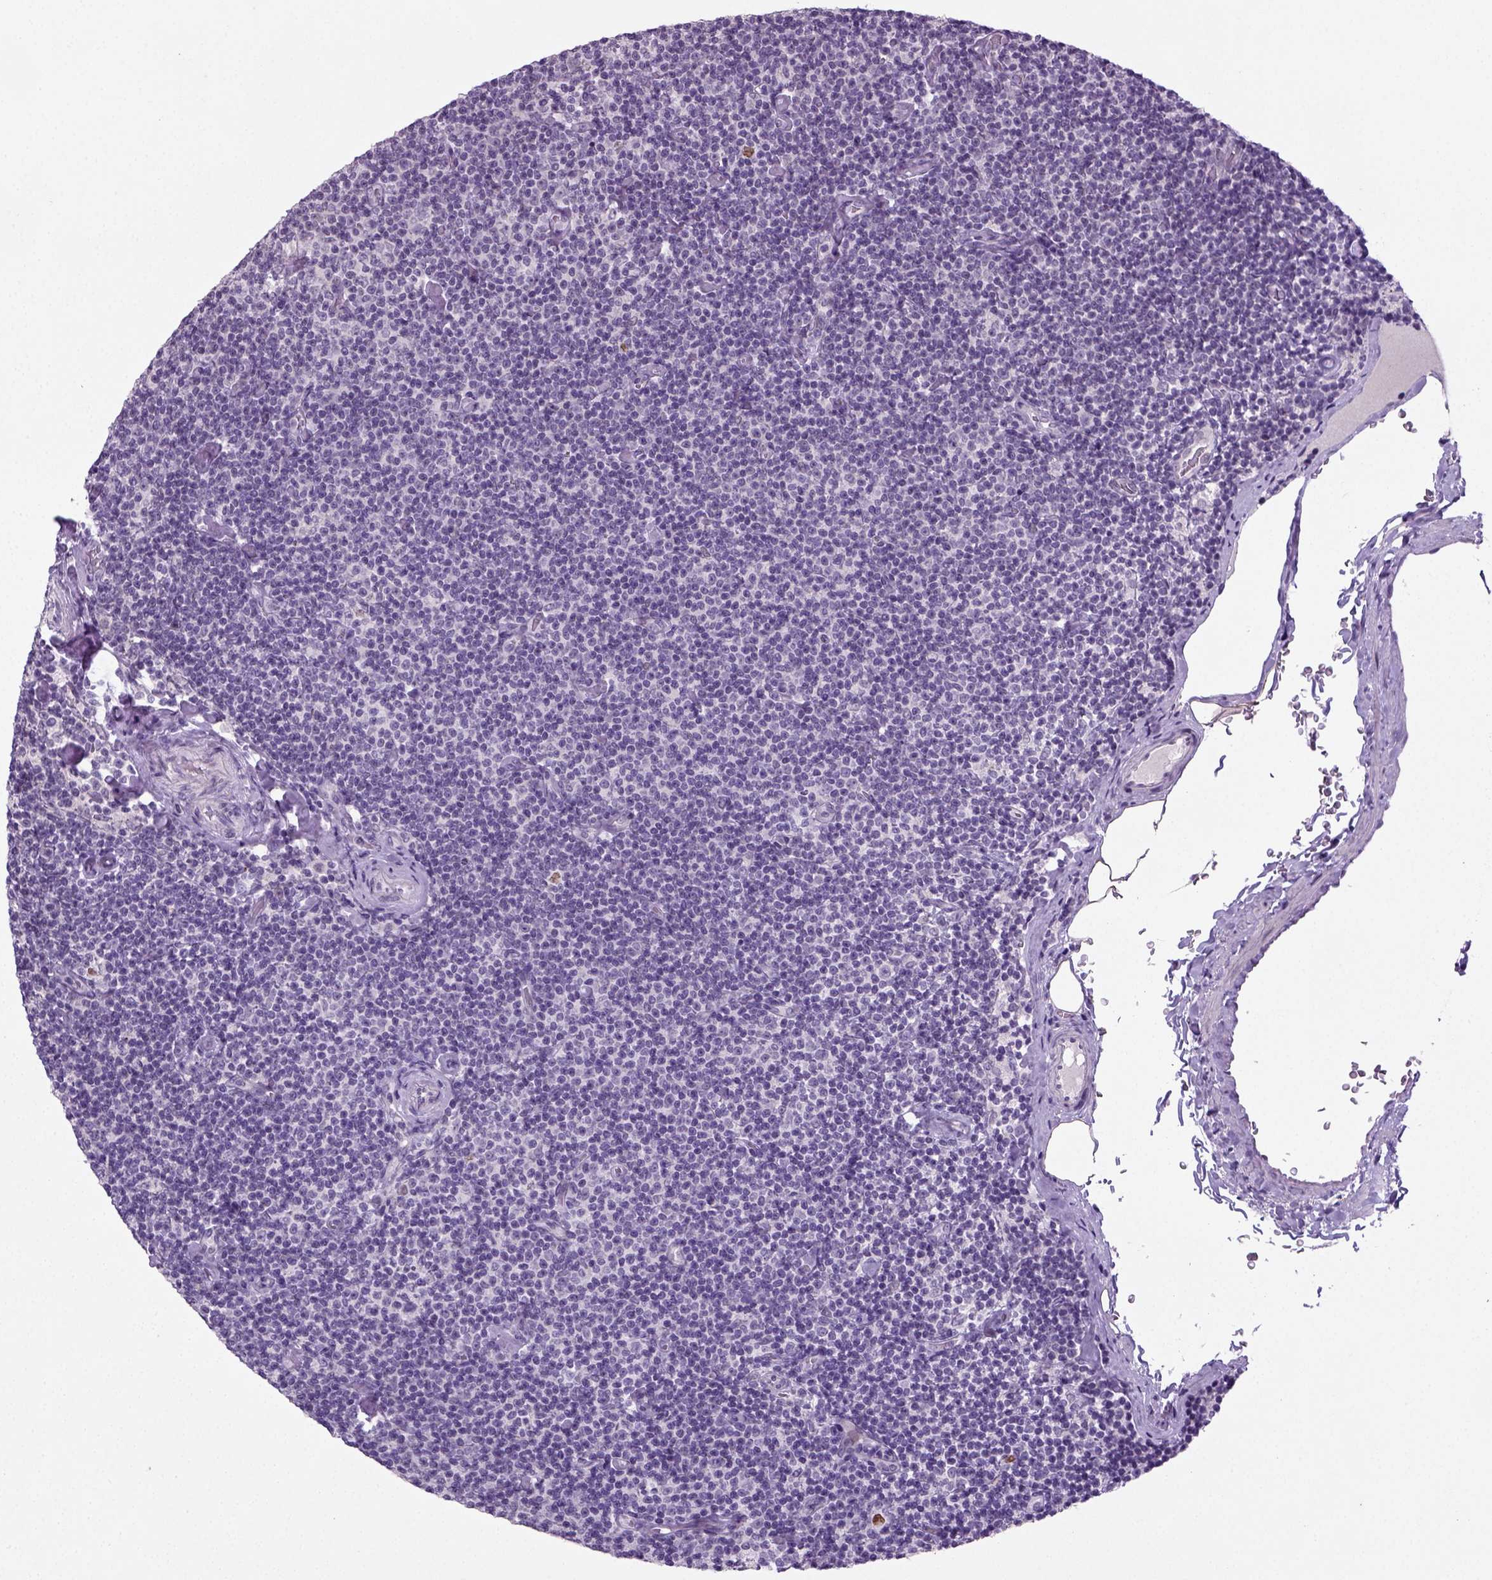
{"staining": {"intensity": "negative", "quantity": "none", "location": "none"}, "tissue": "lymphoma", "cell_type": "Tumor cells", "image_type": "cancer", "snomed": [{"axis": "morphology", "description": "Malignant lymphoma, non-Hodgkin's type, Low grade"}, {"axis": "topography", "description": "Lymph node"}], "caption": "High power microscopy image of an immunohistochemistry micrograph of lymphoma, revealing no significant expression in tumor cells.", "gene": "SYNGAP1", "patient": {"sex": "male", "age": 81}}